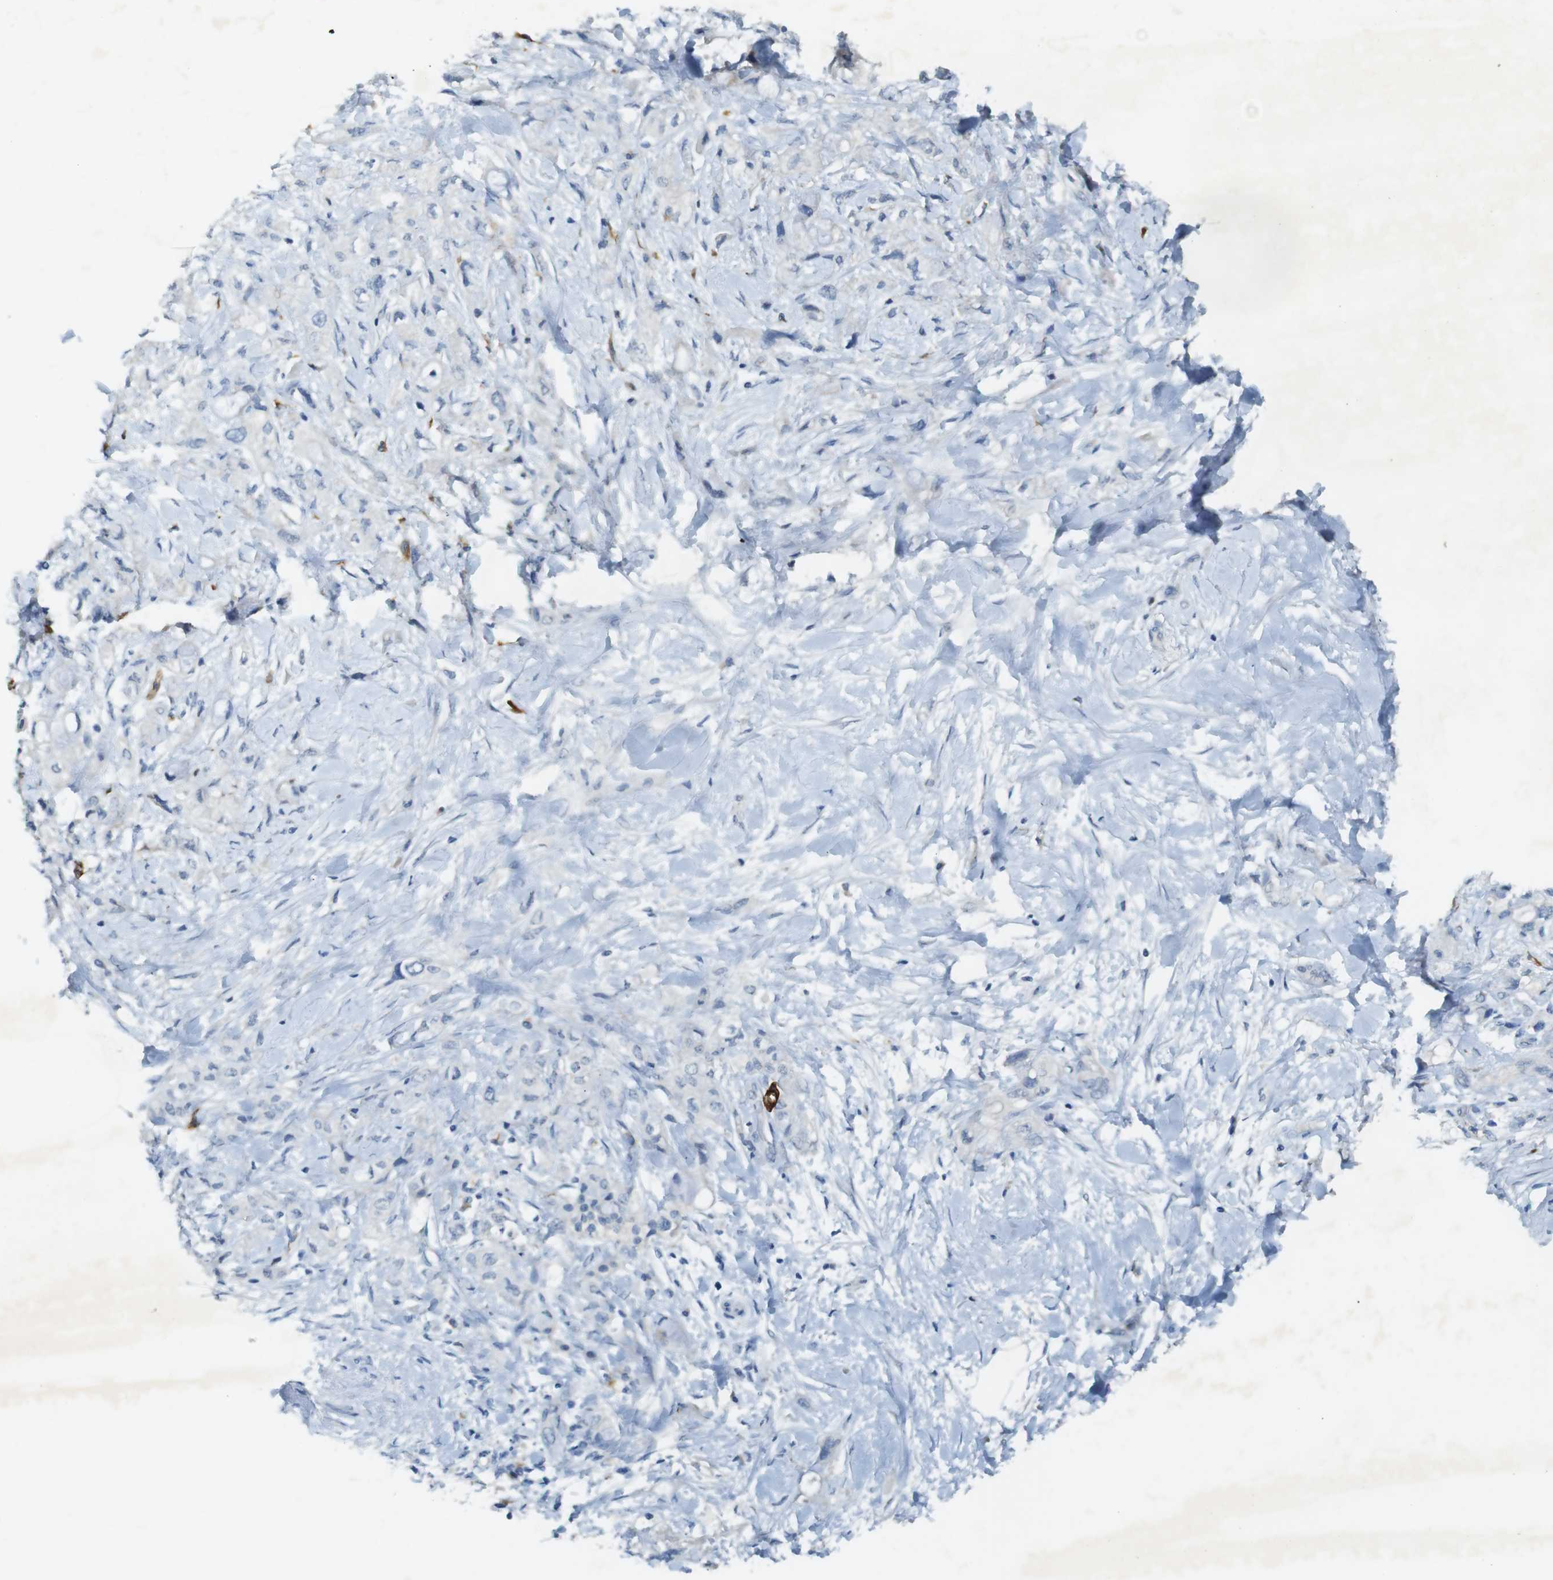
{"staining": {"intensity": "negative", "quantity": "none", "location": "none"}, "tissue": "pancreatic cancer", "cell_type": "Tumor cells", "image_type": "cancer", "snomed": [{"axis": "morphology", "description": "Adenocarcinoma, NOS"}, {"axis": "topography", "description": "Pancreas"}], "caption": "Immunohistochemical staining of adenocarcinoma (pancreatic) reveals no significant positivity in tumor cells. Brightfield microscopy of IHC stained with DAB (brown) and hematoxylin (blue), captured at high magnification.", "gene": "CD320", "patient": {"sex": "female", "age": 56}}